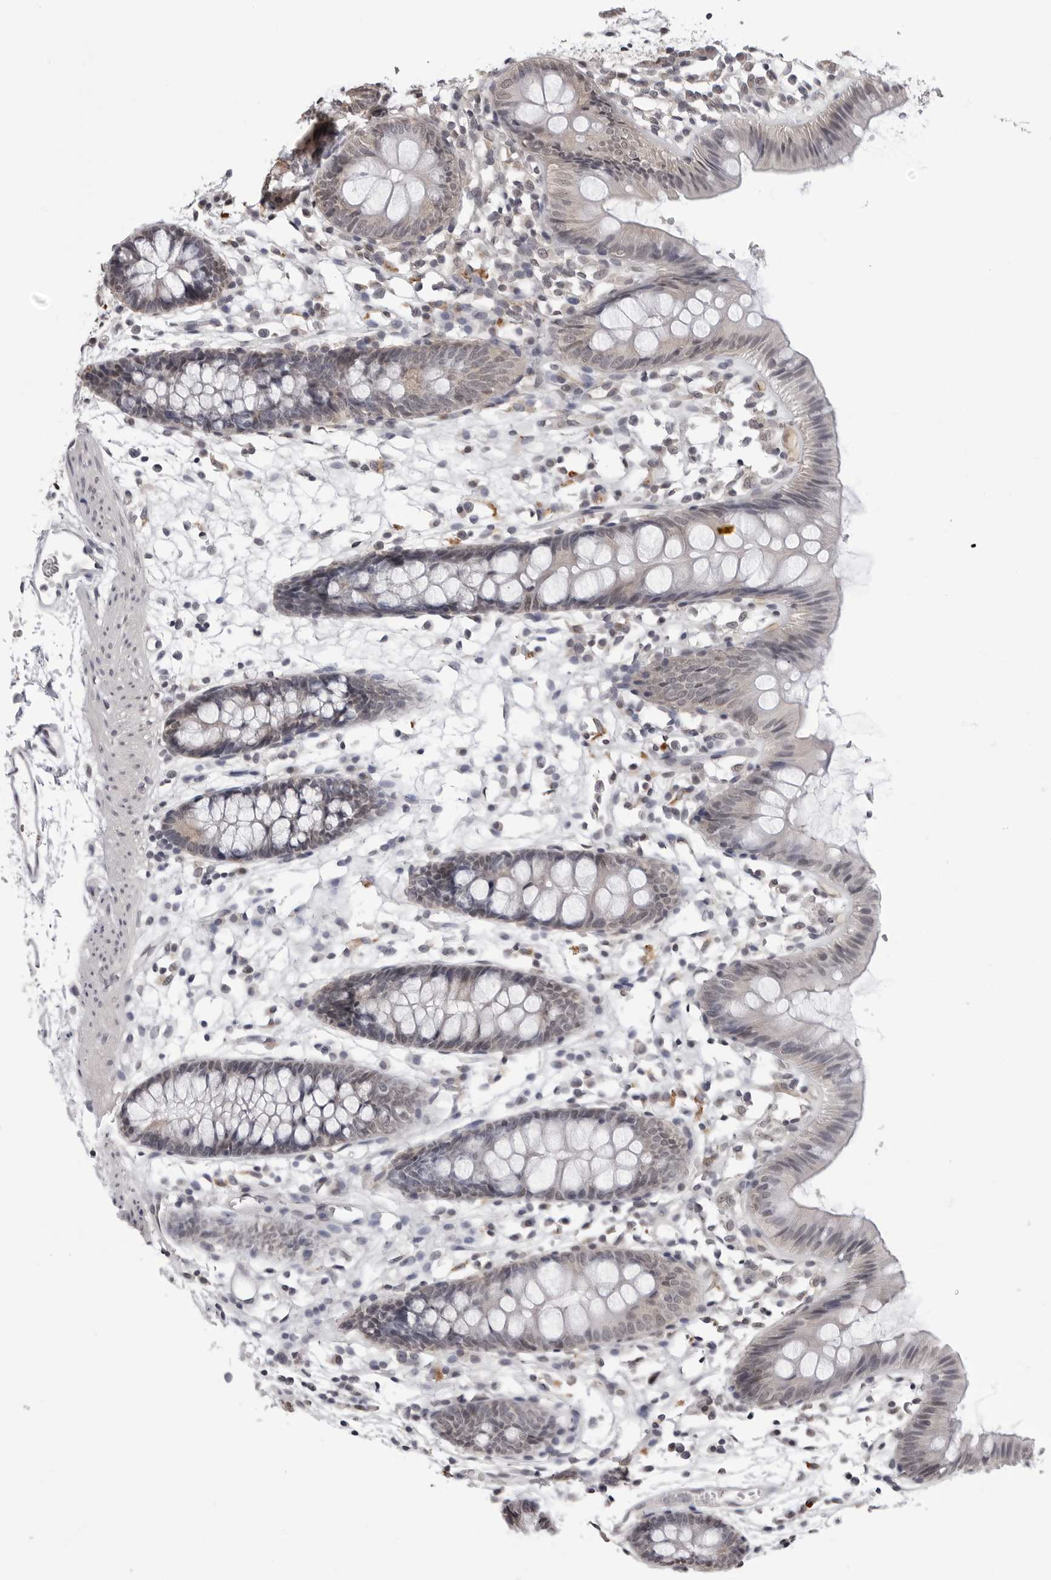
{"staining": {"intensity": "weak", "quantity": ">75%", "location": "nuclear"}, "tissue": "colon", "cell_type": "Endothelial cells", "image_type": "normal", "snomed": [{"axis": "morphology", "description": "Normal tissue, NOS"}, {"axis": "topography", "description": "Colon"}], "caption": "This image shows immunohistochemistry staining of normal human colon, with low weak nuclear positivity in about >75% of endothelial cells.", "gene": "CDK20", "patient": {"sex": "male", "age": 56}}